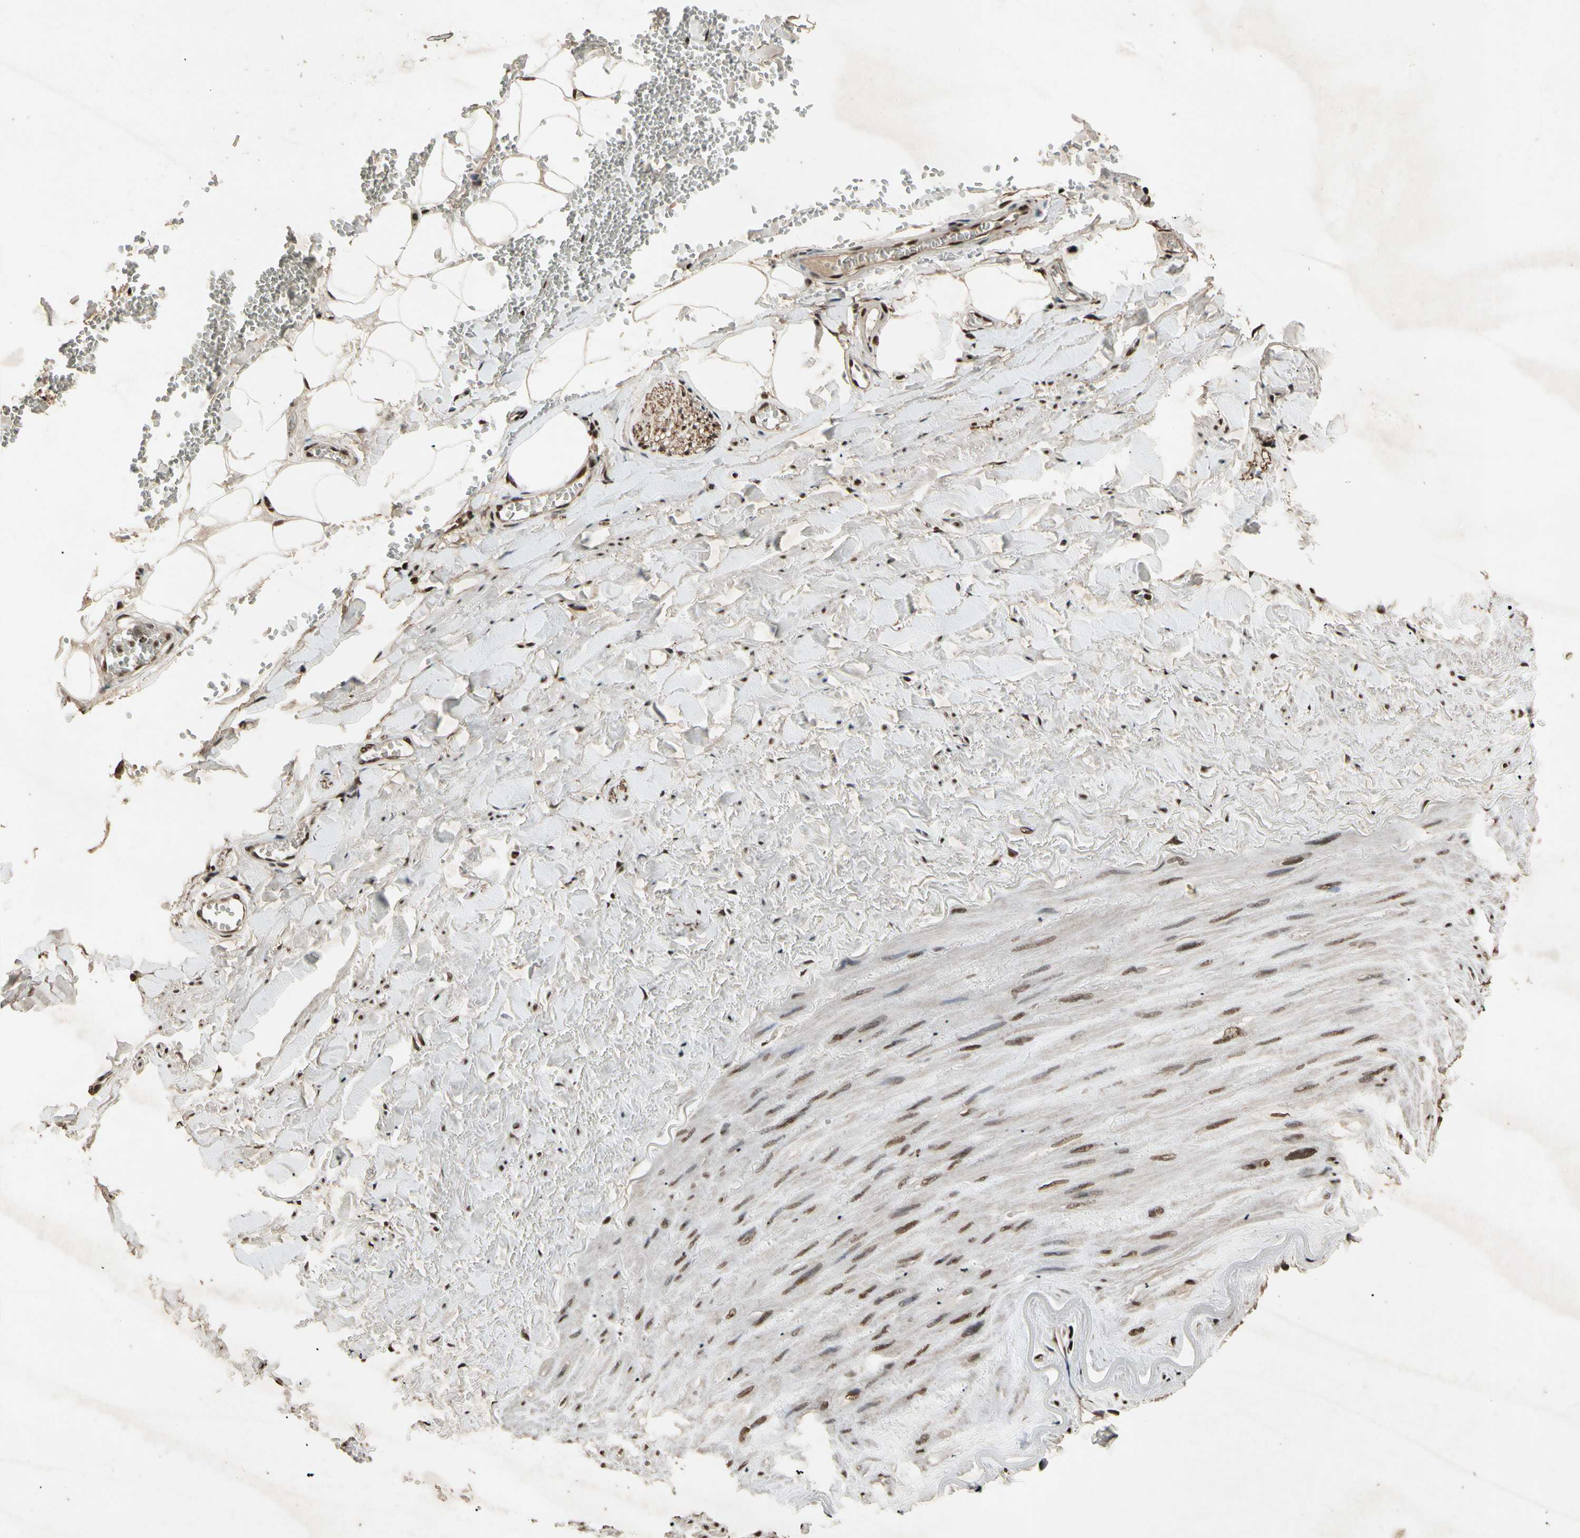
{"staining": {"intensity": "strong", "quantity": ">75%", "location": "nuclear"}, "tissue": "adipose tissue", "cell_type": "Adipocytes", "image_type": "normal", "snomed": [{"axis": "morphology", "description": "Normal tissue, NOS"}, {"axis": "topography", "description": "Adipose tissue"}, {"axis": "topography", "description": "Peripheral nerve tissue"}], "caption": "Unremarkable adipose tissue demonstrates strong nuclear positivity in about >75% of adipocytes, visualized by immunohistochemistry.", "gene": "TBX2", "patient": {"sex": "male", "age": 52}}